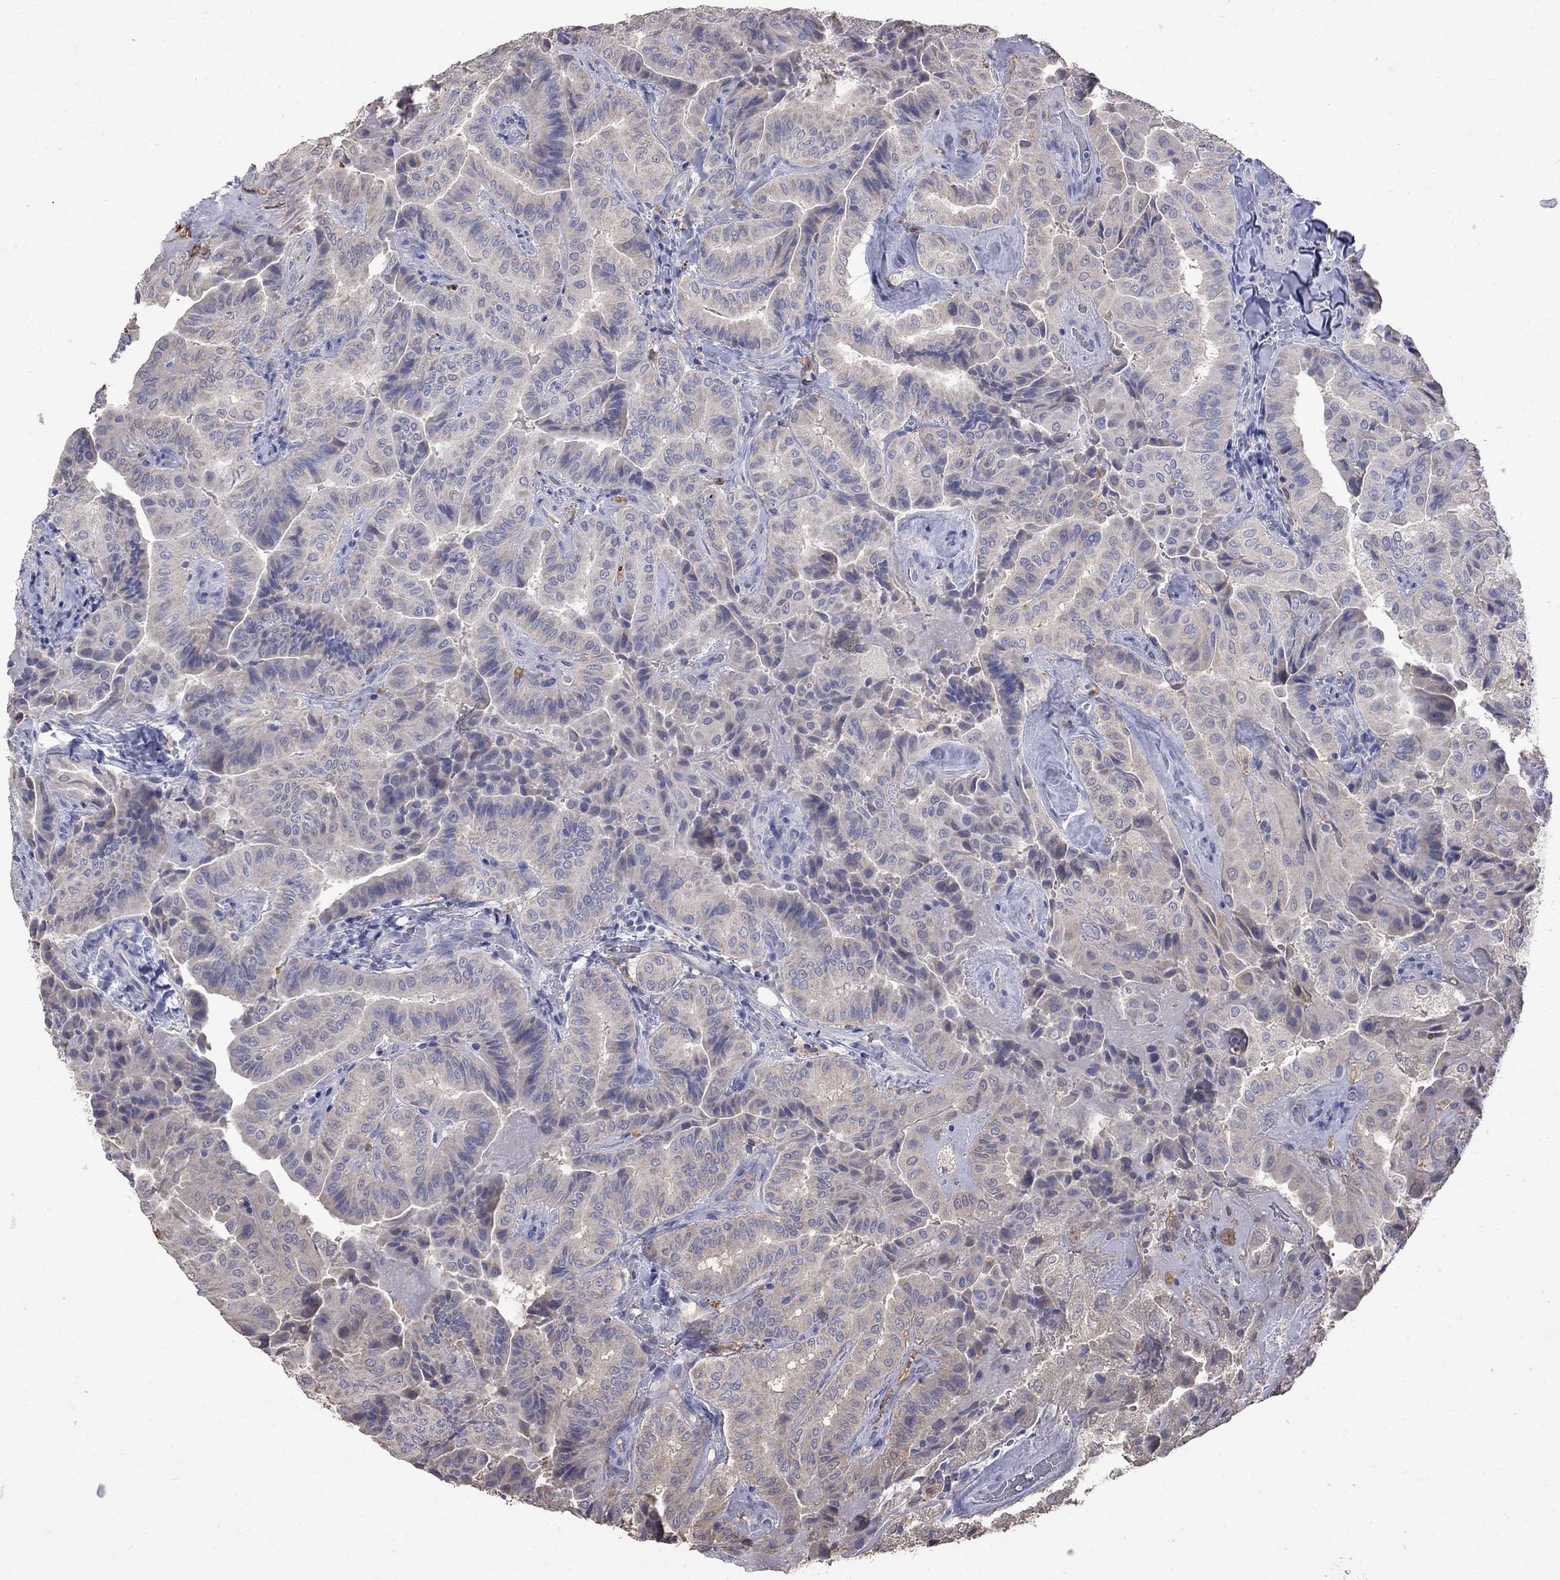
{"staining": {"intensity": "negative", "quantity": "none", "location": "none"}, "tissue": "thyroid cancer", "cell_type": "Tumor cells", "image_type": "cancer", "snomed": [{"axis": "morphology", "description": "Papillary adenocarcinoma, NOS"}, {"axis": "topography", "description": "Thyroid gland"}], "caption": "Histopathology image shows no protein expression in tumor cells of thyroid cancer (papillary adenocarcinoma) tissue. Nuclei are stained in blue.", "gene": "CKAP2", "patient": {"sex": "female", "age": 68}}